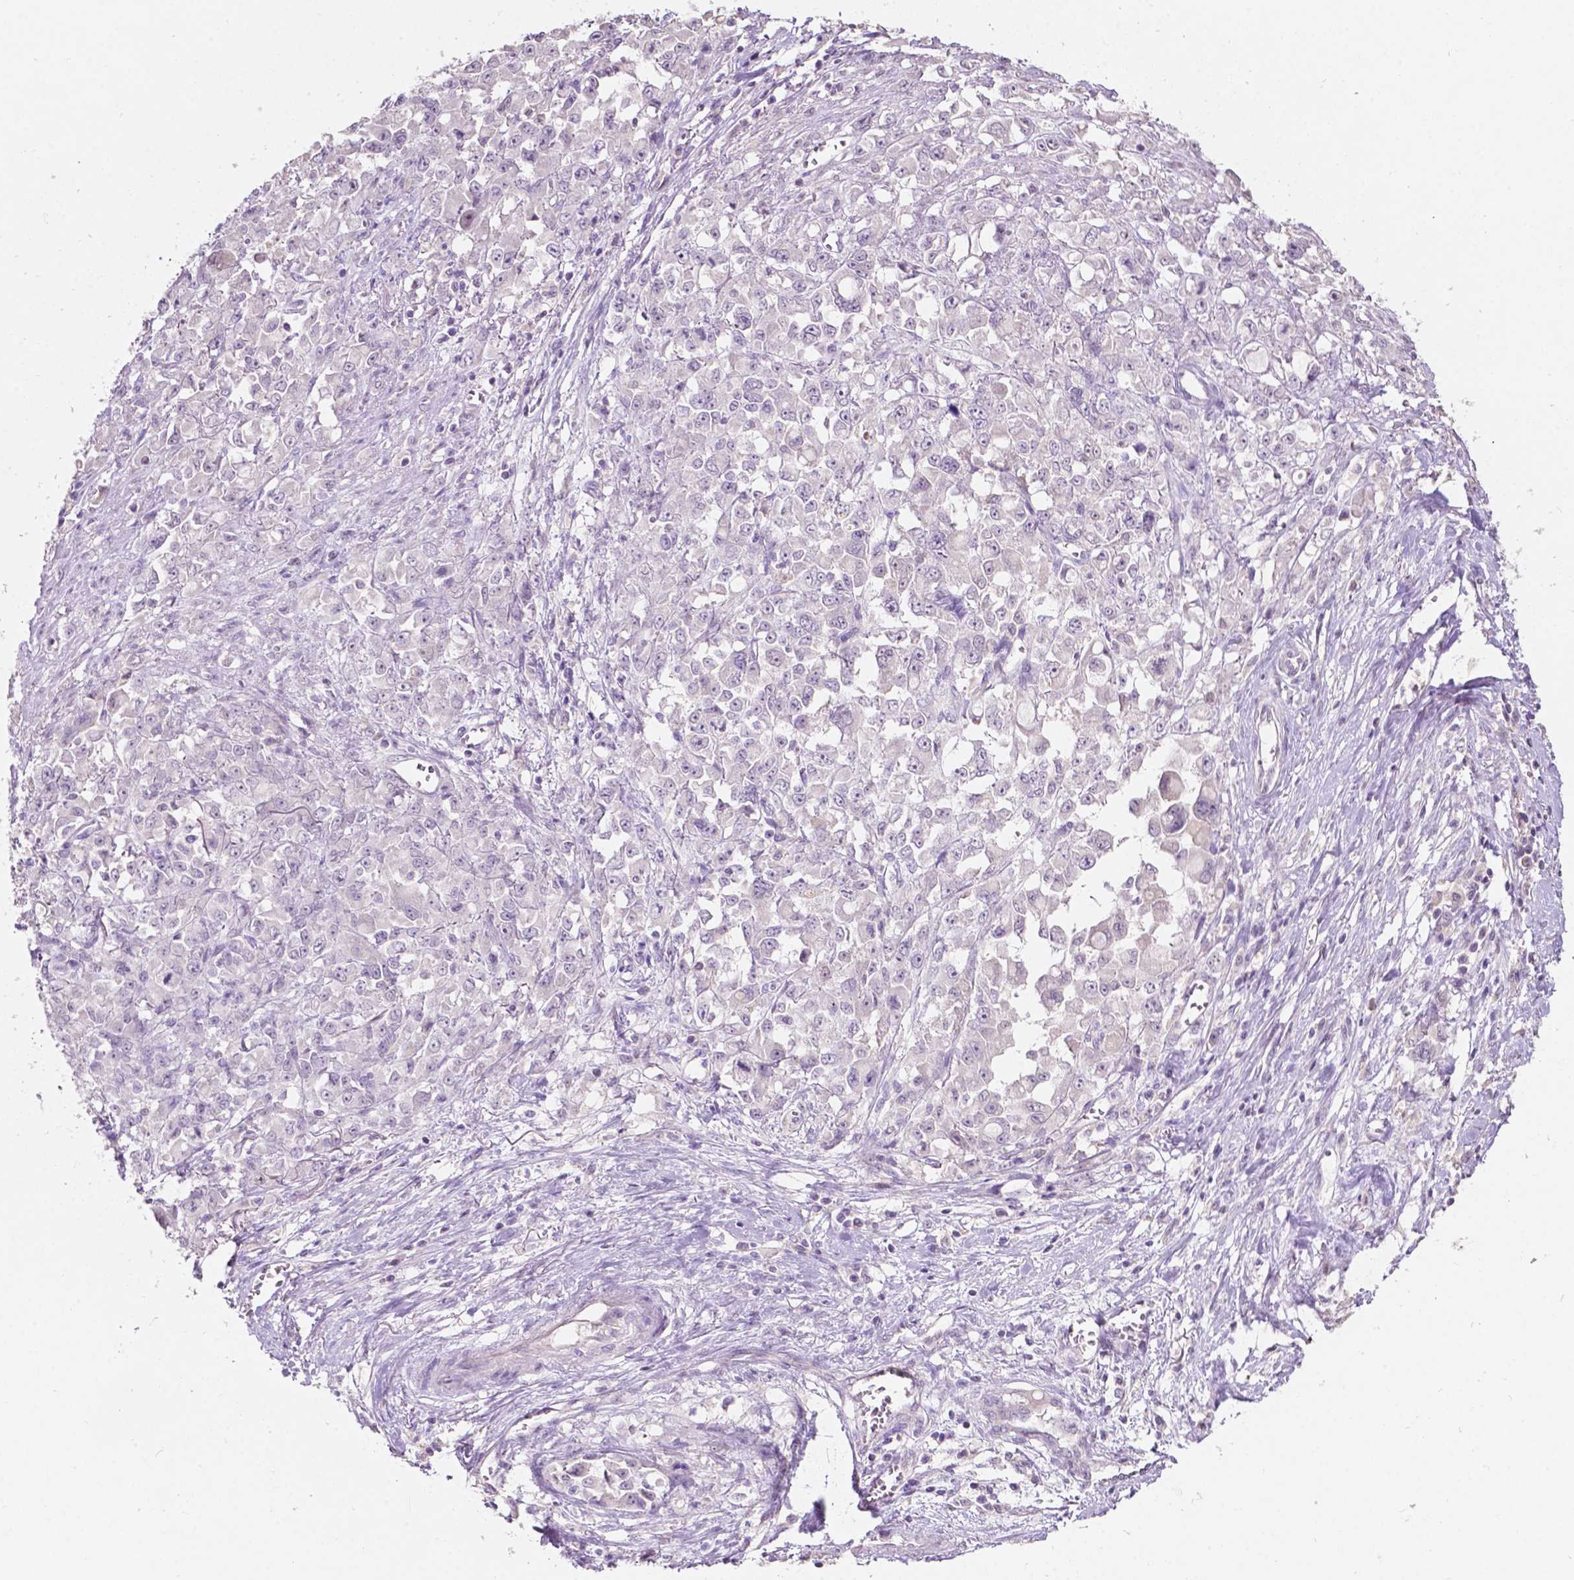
{"staining": {"intensity": "negative", "quantity": "none", "location": "none"}, "tissue": "stomach cancer", "cell_type": "Tumor cells", "image_type": "cancer", "snomed": [{"axis": "morphology", "description": "Adenocarcinoma, NOS"}, {"axis": "topography", "description": "Stomach"}], "caption": "Immunohistochemistry (IHC) micrograph of stomach adenocarcinoma stained for a protein (brown), which reveals no expression in tumor cells.", "gene": "TM6SF2", "patient": {"sex": "female", "age": 76}}